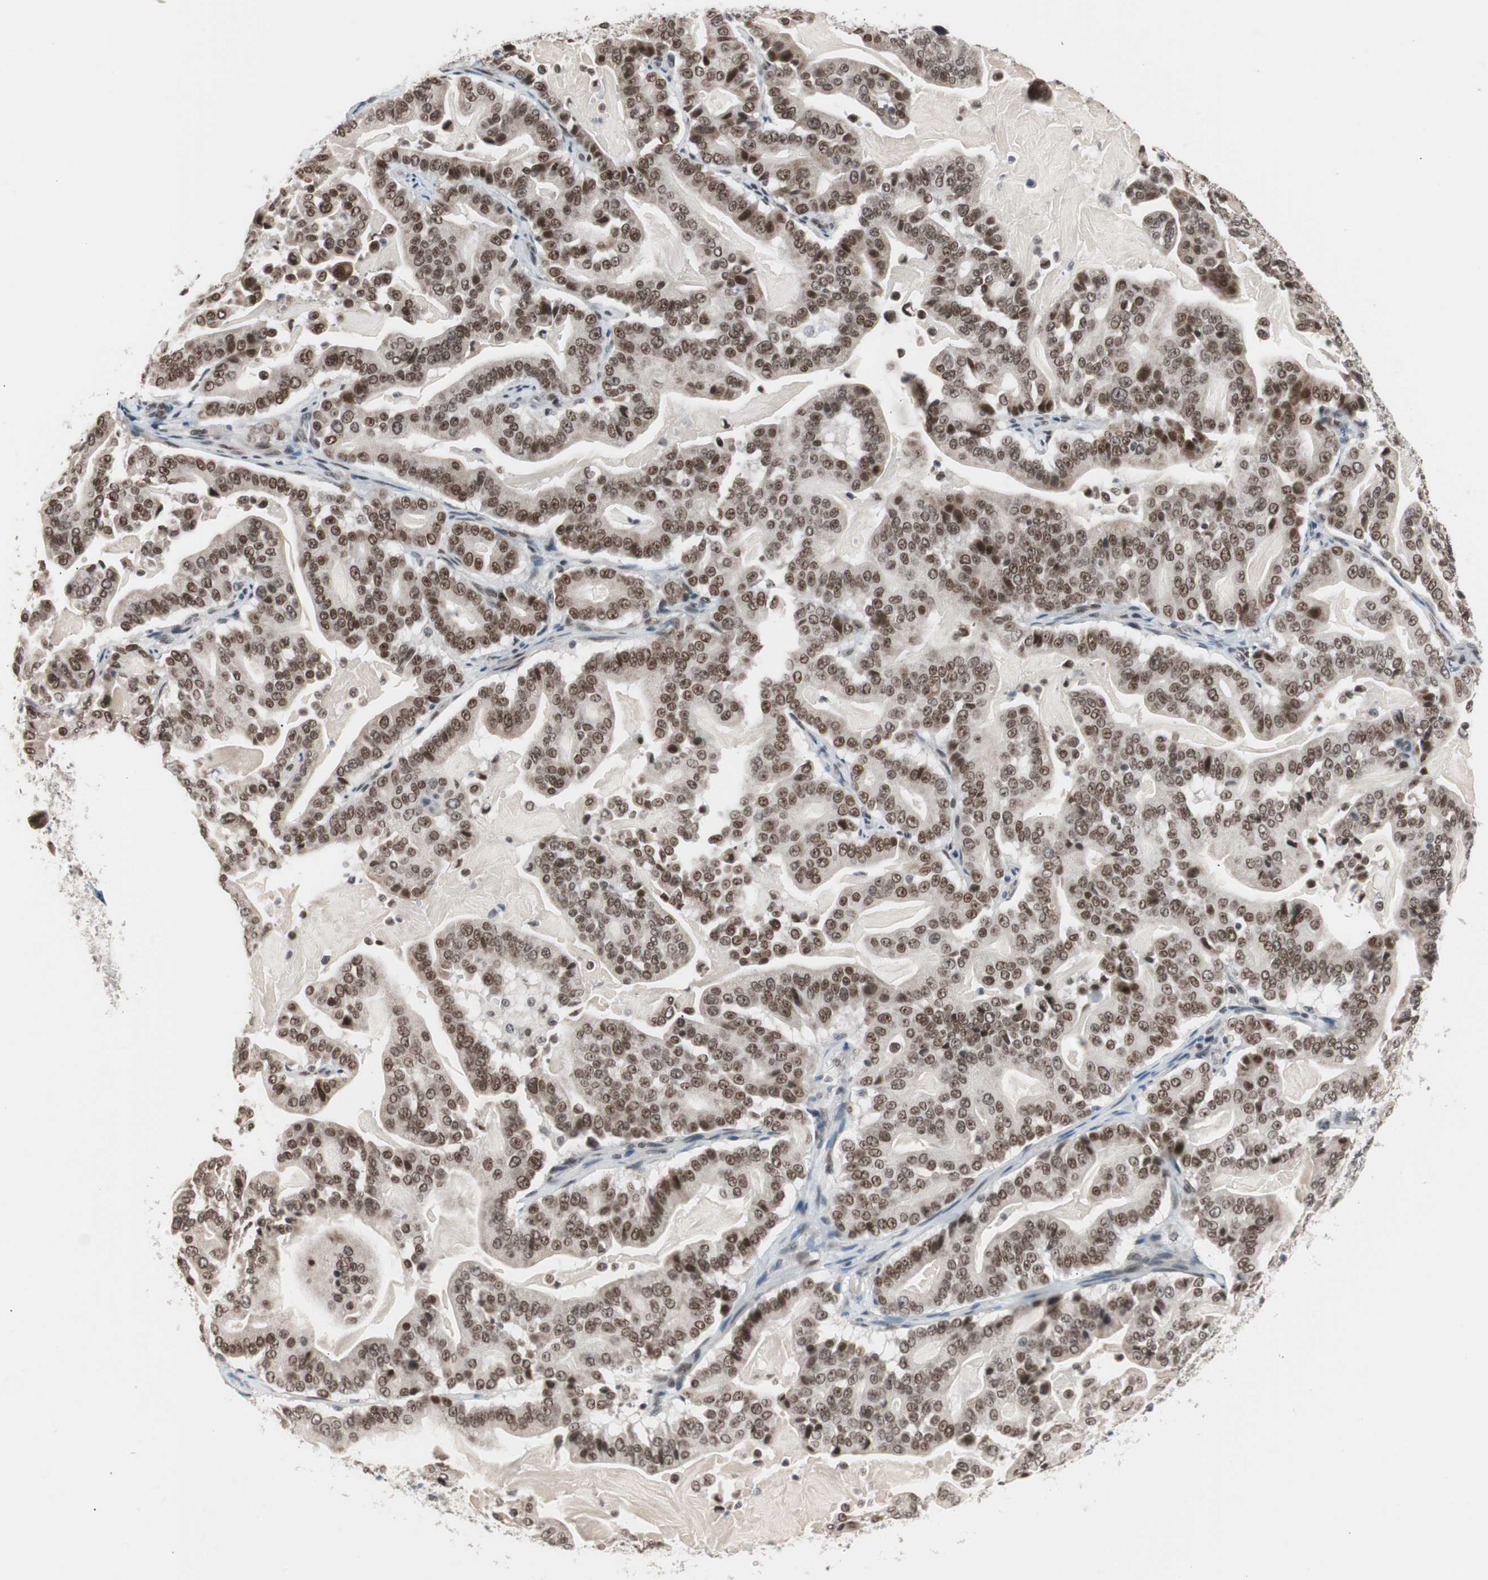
{"staining": {"intensity": "strong", "quantity": ">75%", "location": "nuclear"}, "tissue": "pancreatic cancer", "cell_type": "Tumor cells", "image_type": "cancer", "snomed": [{"axis": "morphology", "description": "Adenocarcinoma, NOS"}, {"axis": "topography", "description": "Pancreas"}], "caption": "A high-resolution histopathology image shows immunohistochemistry (IHC) staining of pancreatic adenocarcinoma, which reveals strong nuclear expression in about >75% of tumor cells.", "gene": "LIG3", "patient": {"sex": "male", "age": 63}}